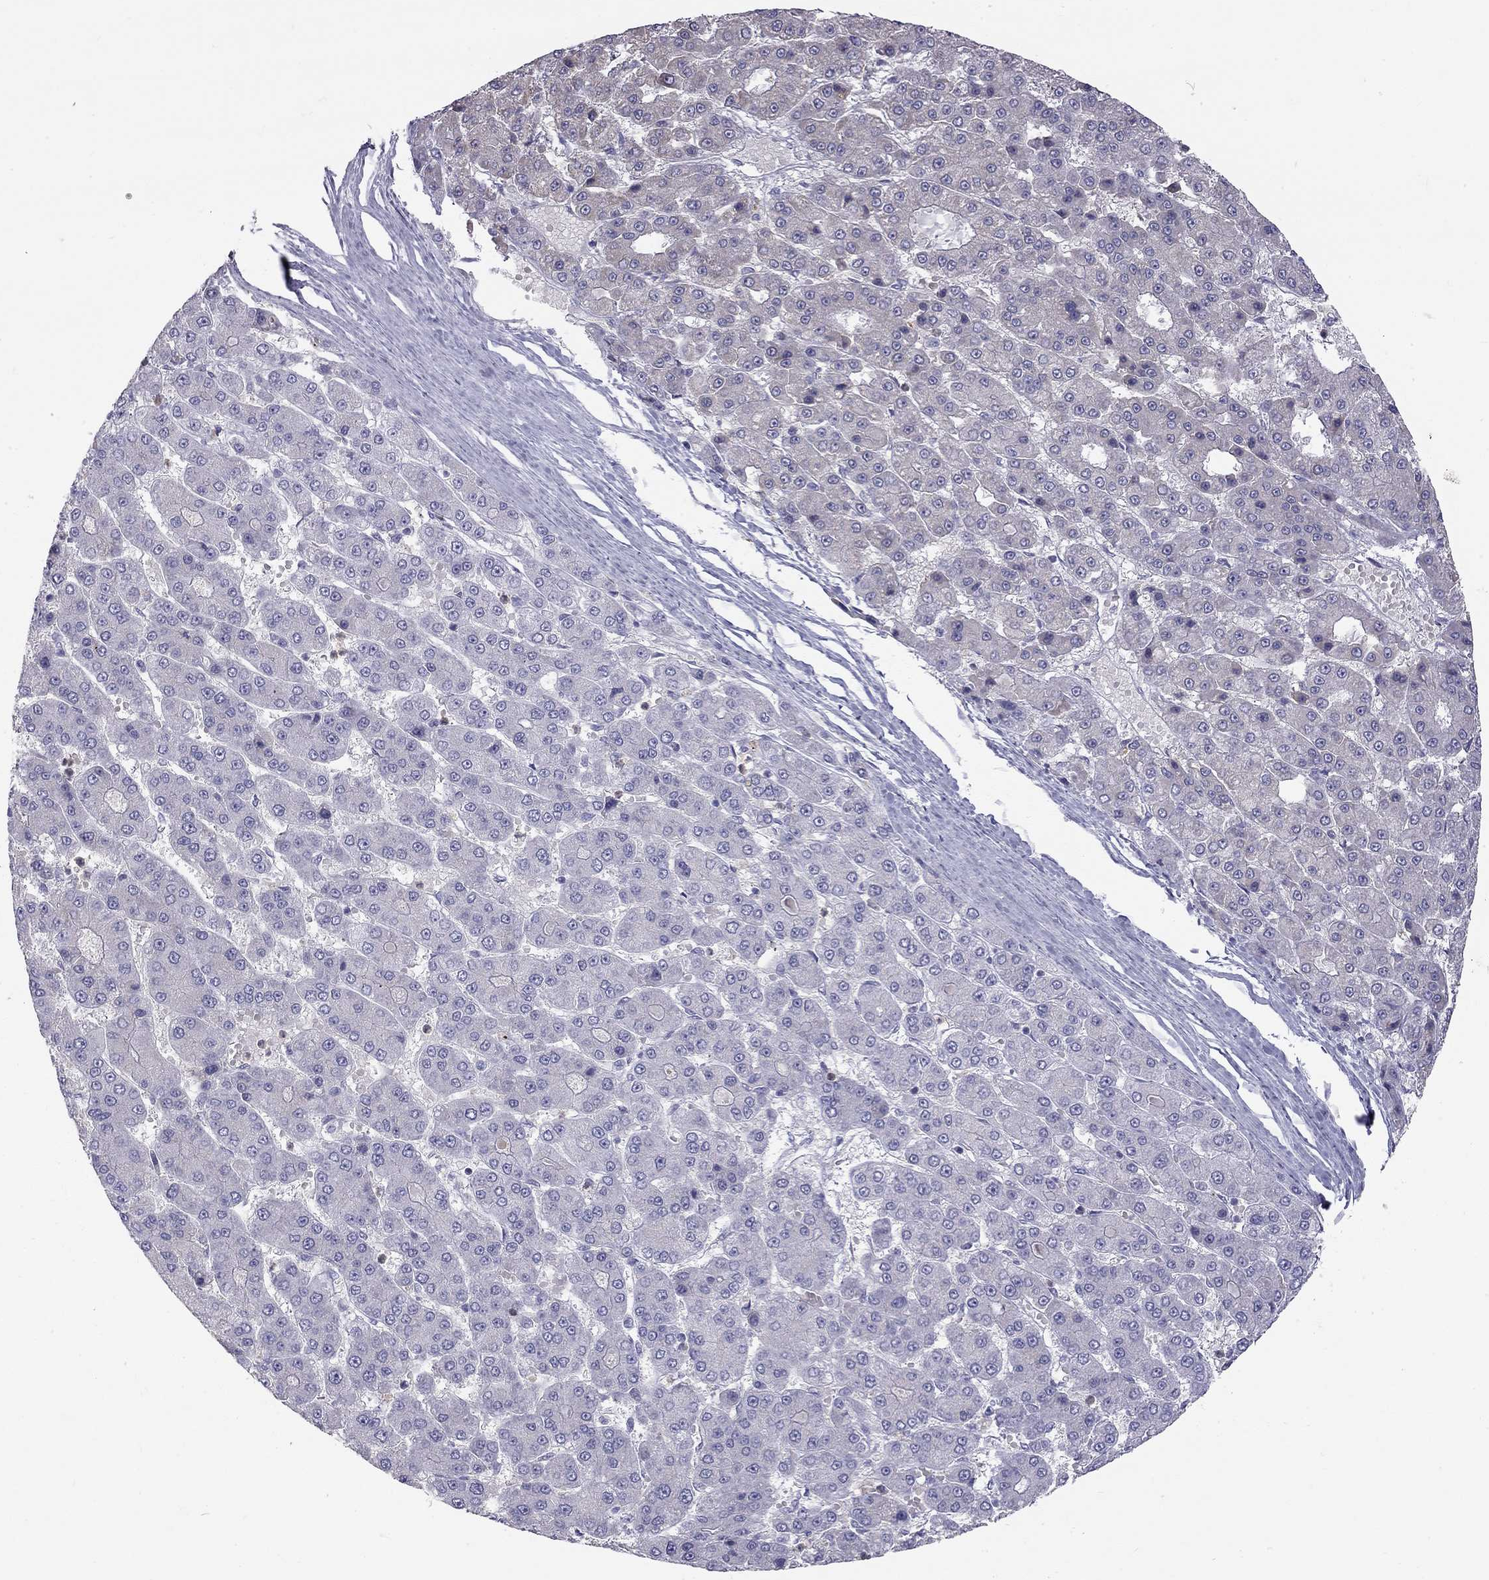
{"staining": {"intensity": "negative", "quantity": "none", "location": "none"}, "tissue": "liver cancer", "cell_type": "Tumor cells", "image_type": "cancer", "snomed": [{"axis": "morphology", "description": "Carcinoma, Hepatocellular, NOS"}, {"axis": "topography", "description": "Liver"}], "caption": "Immunohistochemical staining of liver cancer (hepatocellular carcinoma) demonstrates no significant expression in tumor cells. (IHC, brightfield microscopy, high magnification).", "gene": "TDRD6", "patient": {"sex": "male", "age": 70}}